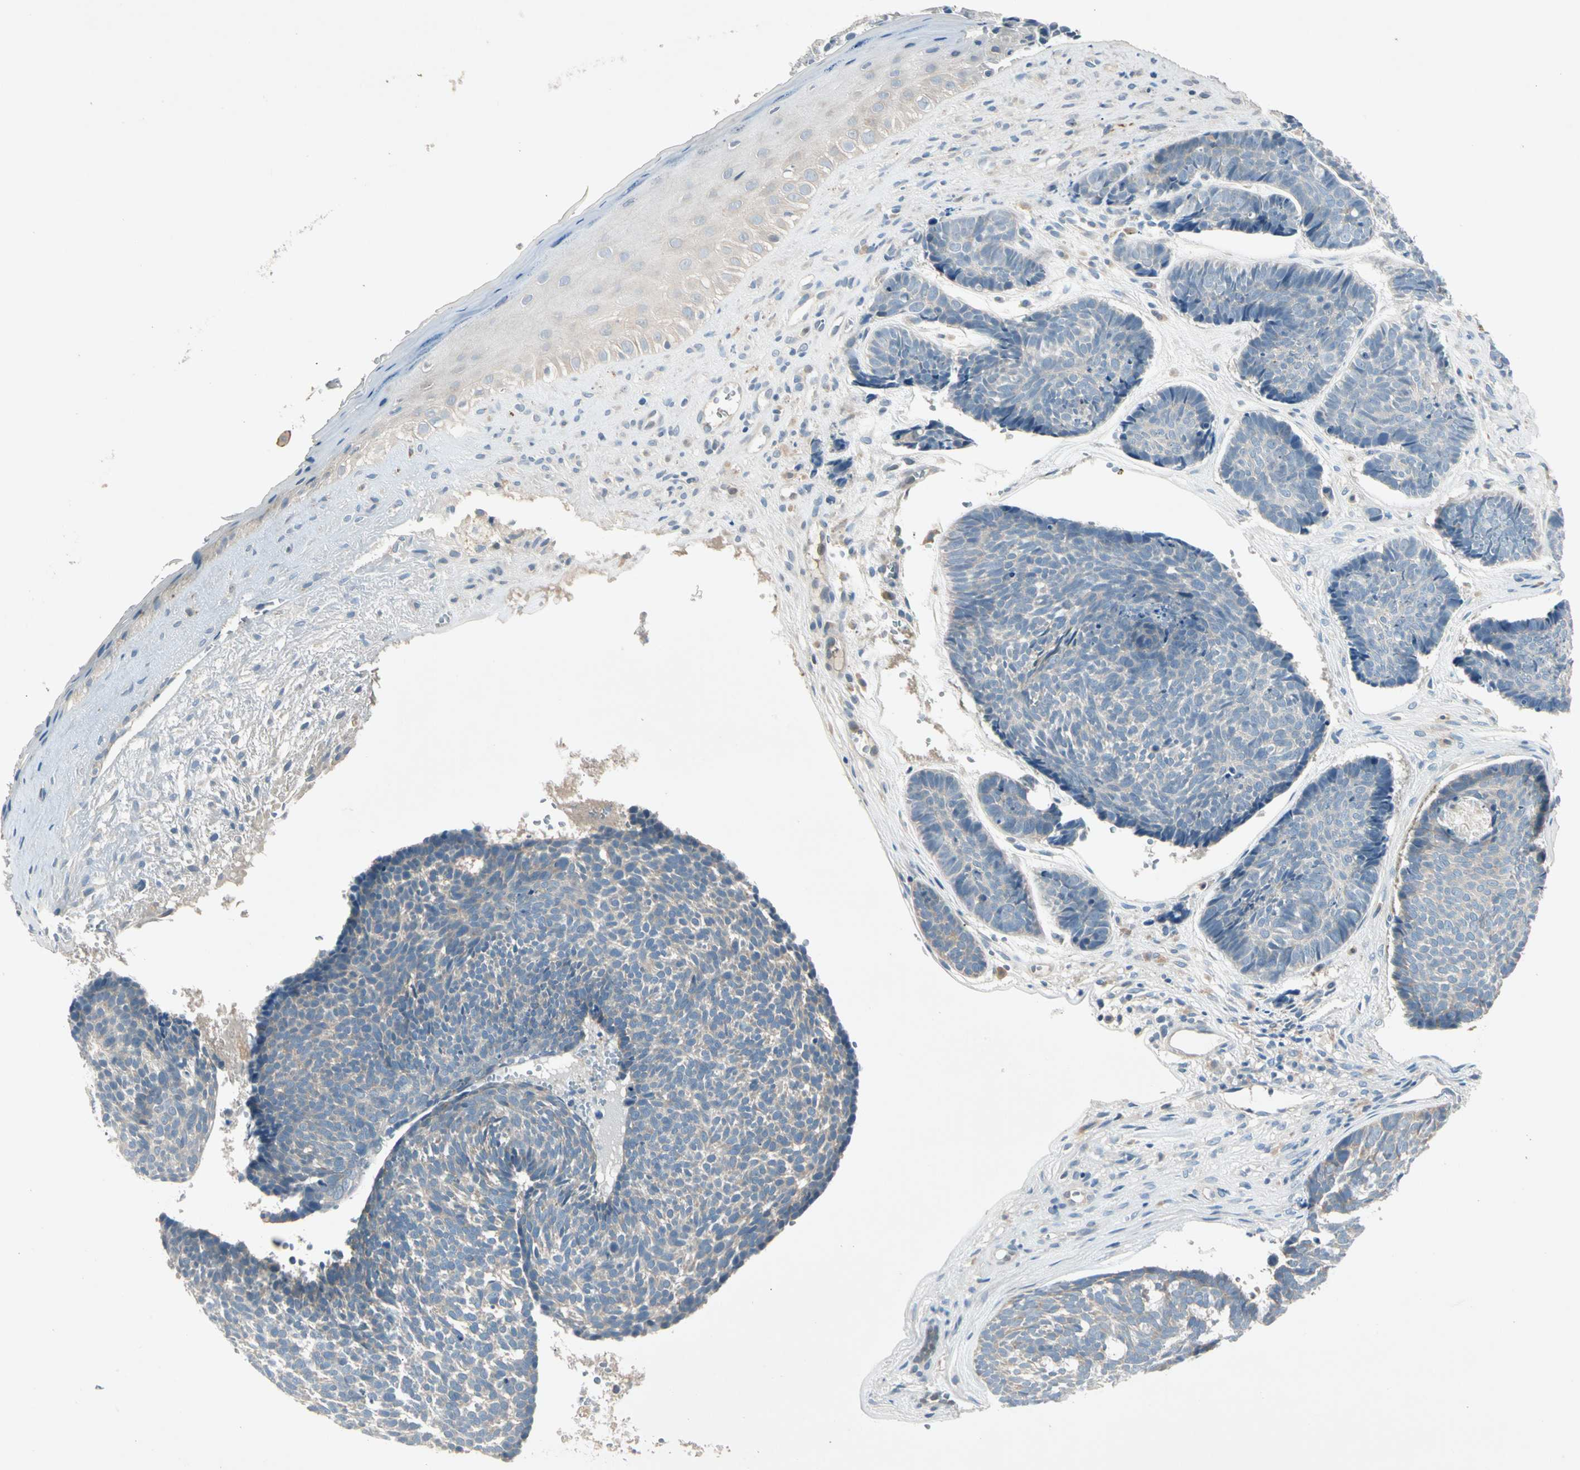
{"staining": {"intensity": "moderate", "quantity": ">75%", "location": "cytoplasmic/membranous"}, "tissue": "skin cancer", "cell_type": "Tumor cells", "image_type": "cancer", "snomed": [{"axis": "morphology", "description": "Basal cell carcinoma"}, {"axis": "topography", "description": "Skin"}], "caption": "The photomicrograph exhibits immunohistochemical staining of skin cancer. There is moderate cytoplasmic/membranous positivity is seen in approximately >75% of tumor cells.", "gene": "IL1R1", "patient": {"sex": "male", "age": 84}}